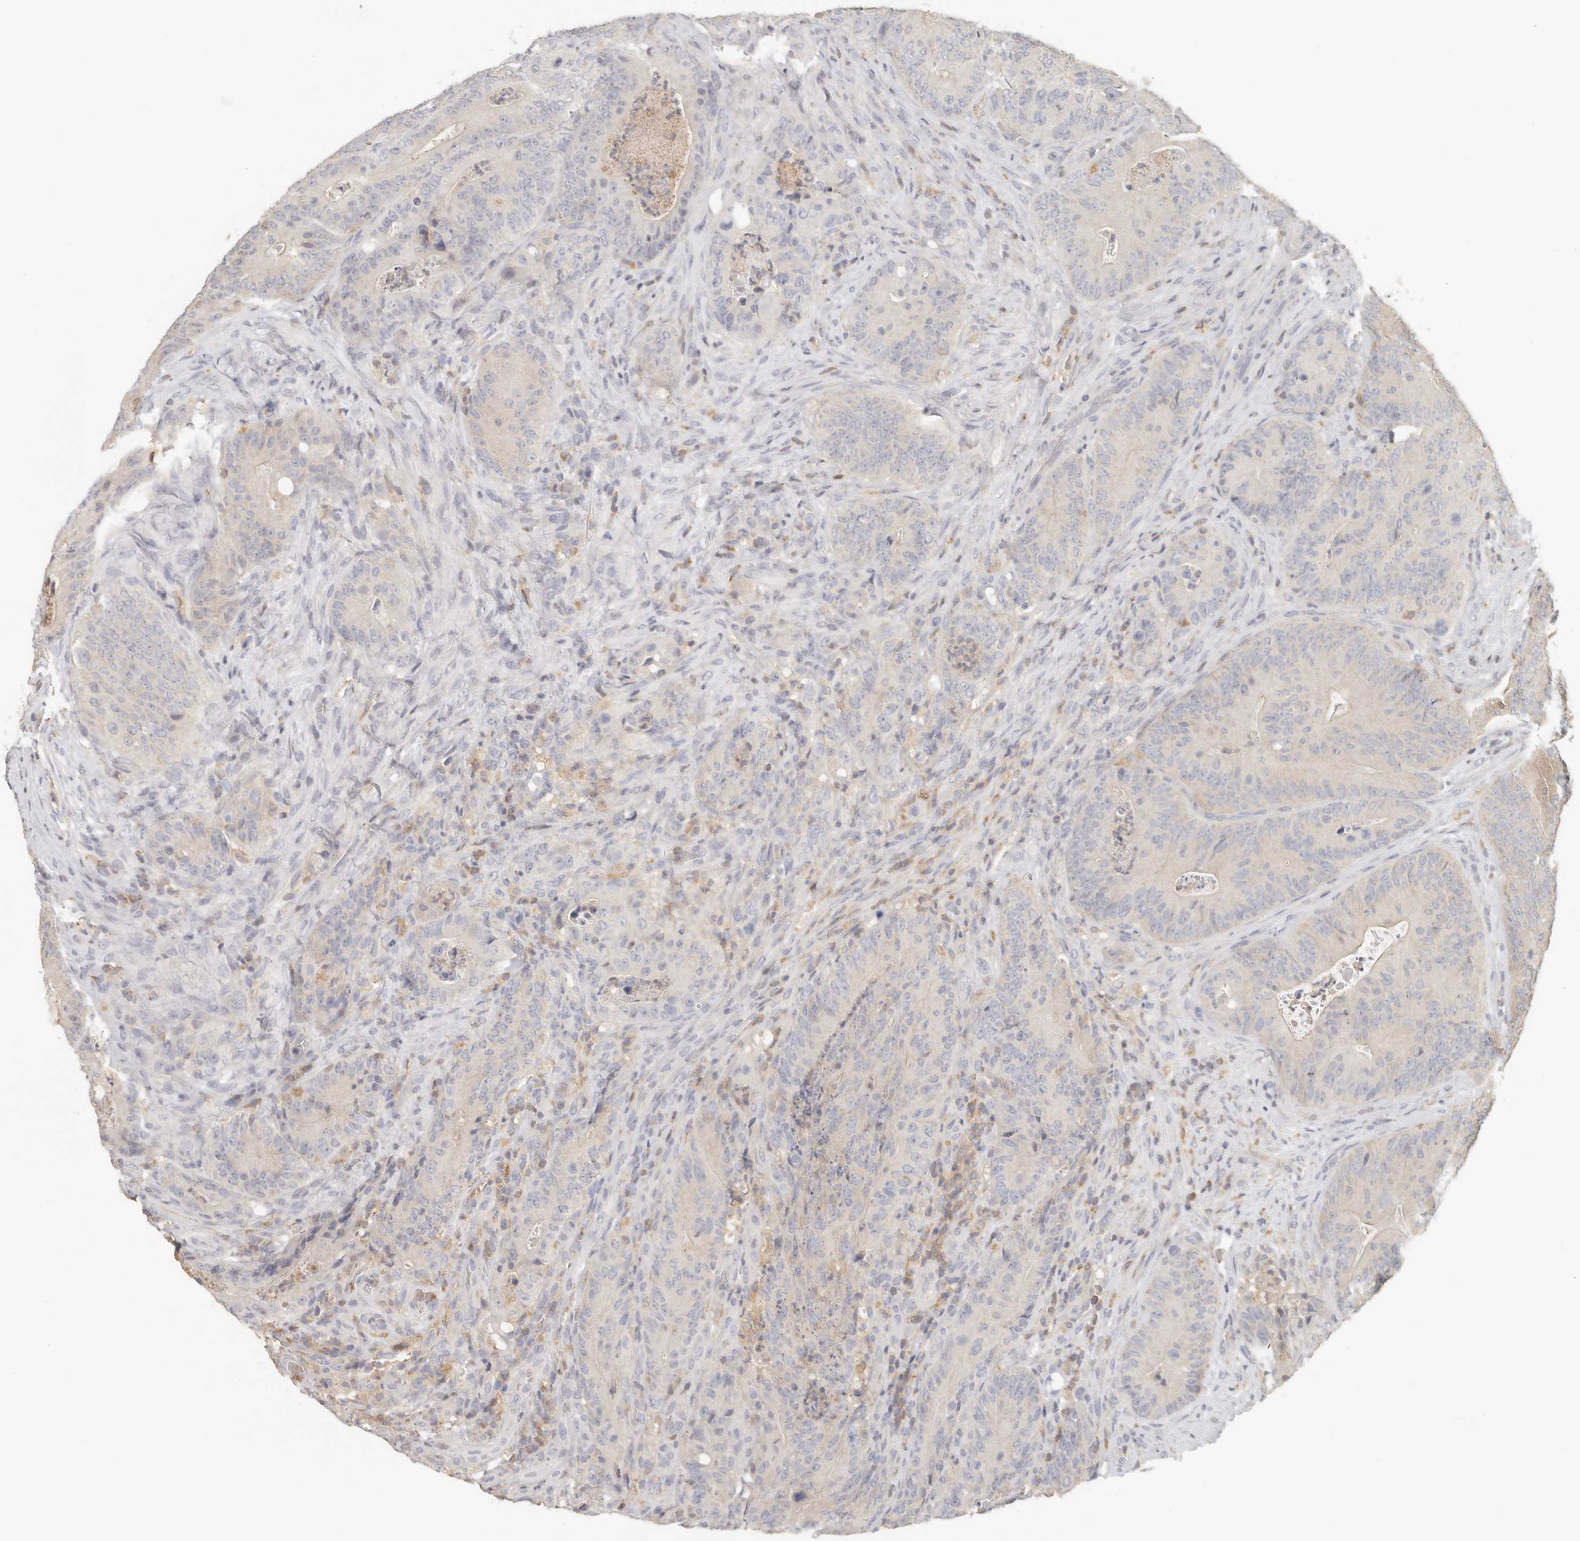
{"staining": {"intensity": "negative", "quantity": "none", "location": "none"}, "tissue": "colorectal cancer", "cell_type": "Tumor cells", "image_type": "cancer", "snomed": [{"axis": "morphology", "description": "Normal tissue, NOS"}, {"axis": "topography", "description": "Colon"}], "caption": "Image shows no significant protein staining in tumor cells of colorectal cancer. The staining is performed using DAB brown chromogen with nuclei counter-stained in using hematoxylin.", "gene": "CSK", "patient": {"sex": "female", "age": 82}}